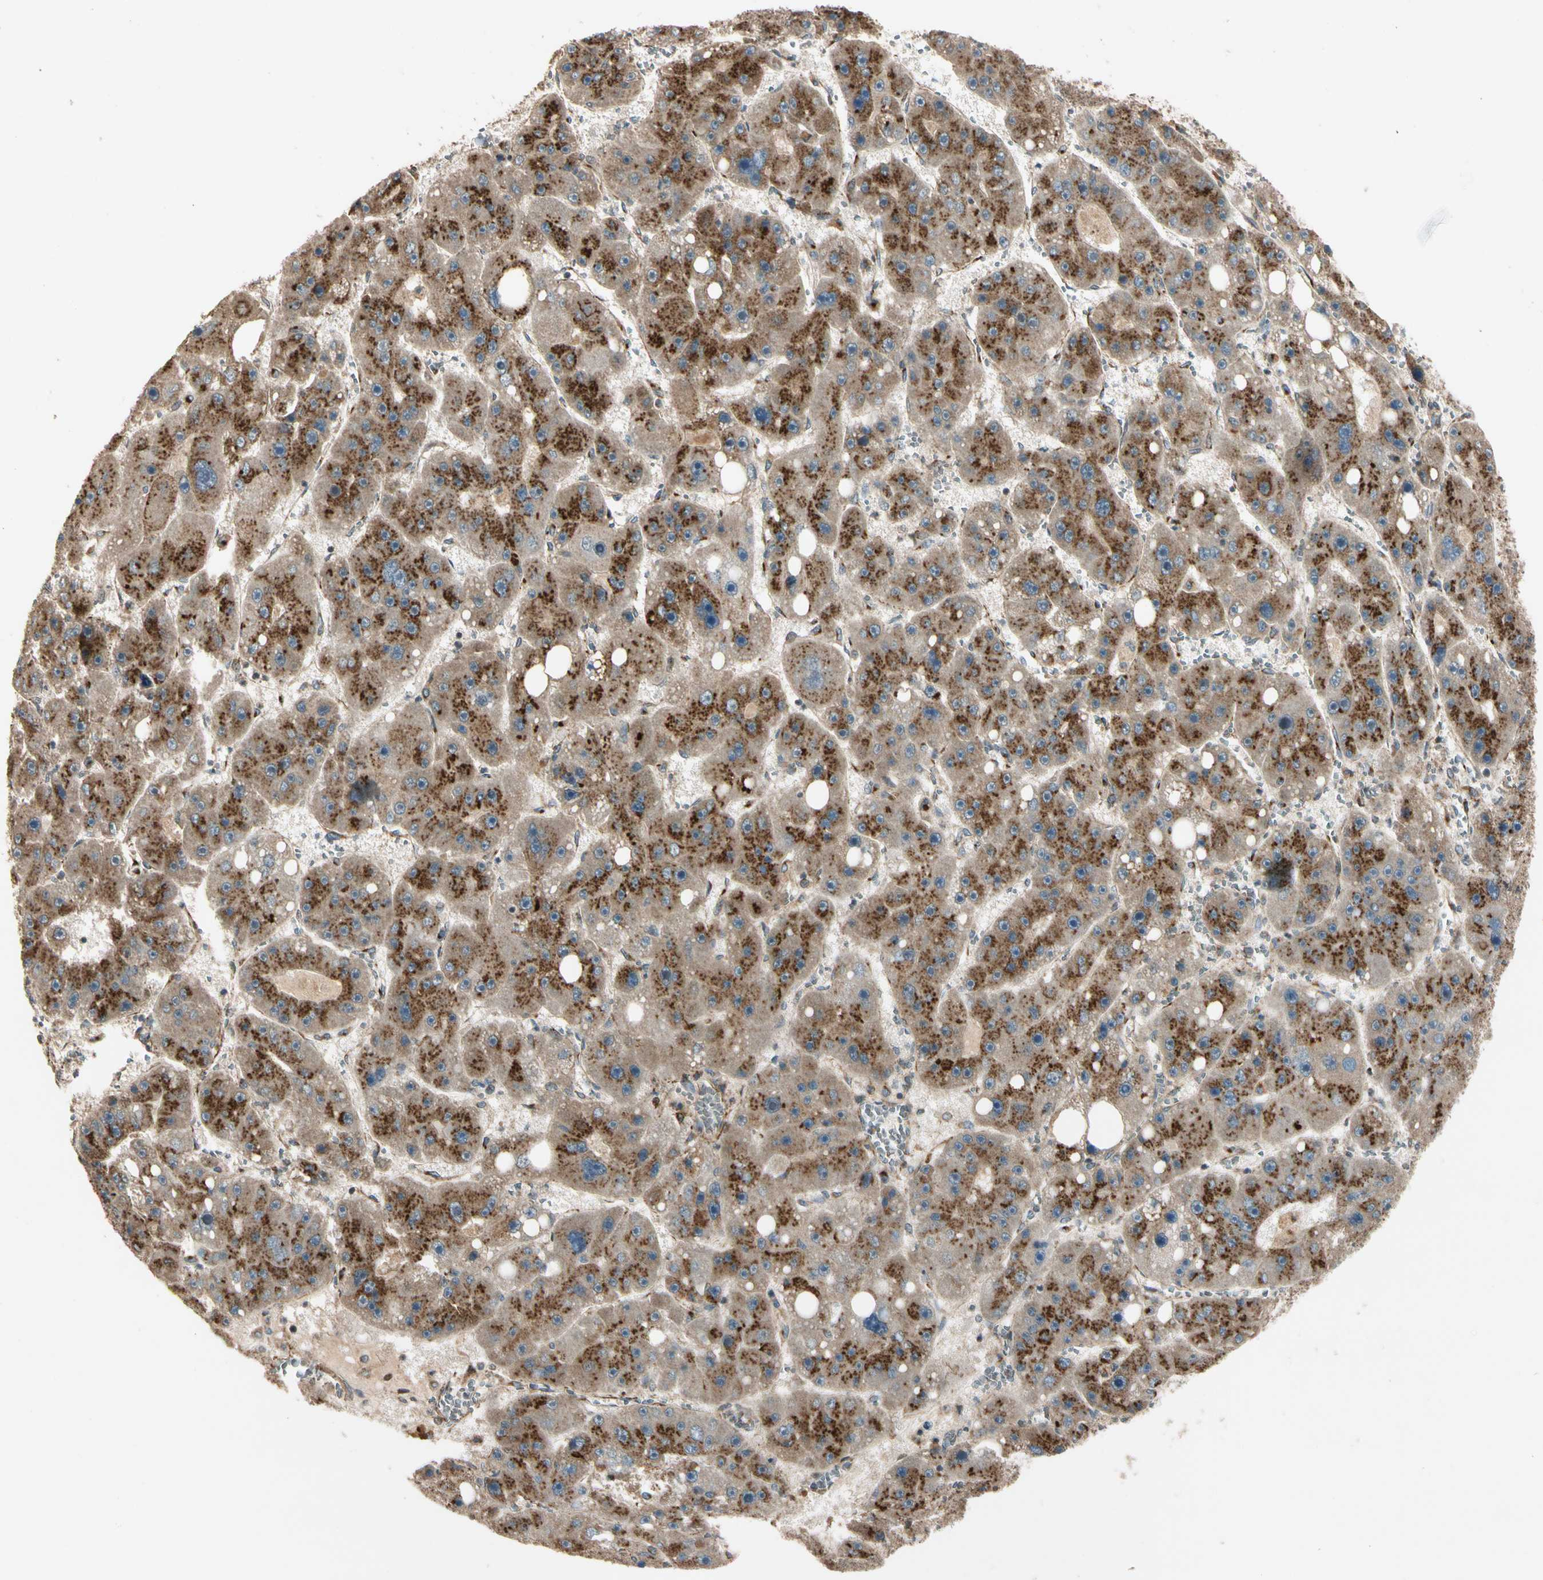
{"staining": {"intensity": "strong", "quantity": ">75%", "location": "cytoplasmic/membranous"}, "tissue": "liver cancer", "cell_type": "Tumor cells", "image_type": "cancer", "snomed": [{"axis": "morphology", "description": "Carcinoma, Hepatocellular, NOS"}, {"axis": "topography", "description": "Liver"}], "caption": "High-magnification brightfield microscopy of liver cancer stained with DAB (3,3'-diaminobenzidine) (brown) and counterstained with hematoxylin (blue). tumor cells exhibit strong cytoplasmic/membranous positivity is appreciated in approximately>75% of cells. Ihc stains the protein in brown and the nuclei are stained blue.", "gene": "GCK", "patient": {"sex": "female", "age": 61}}